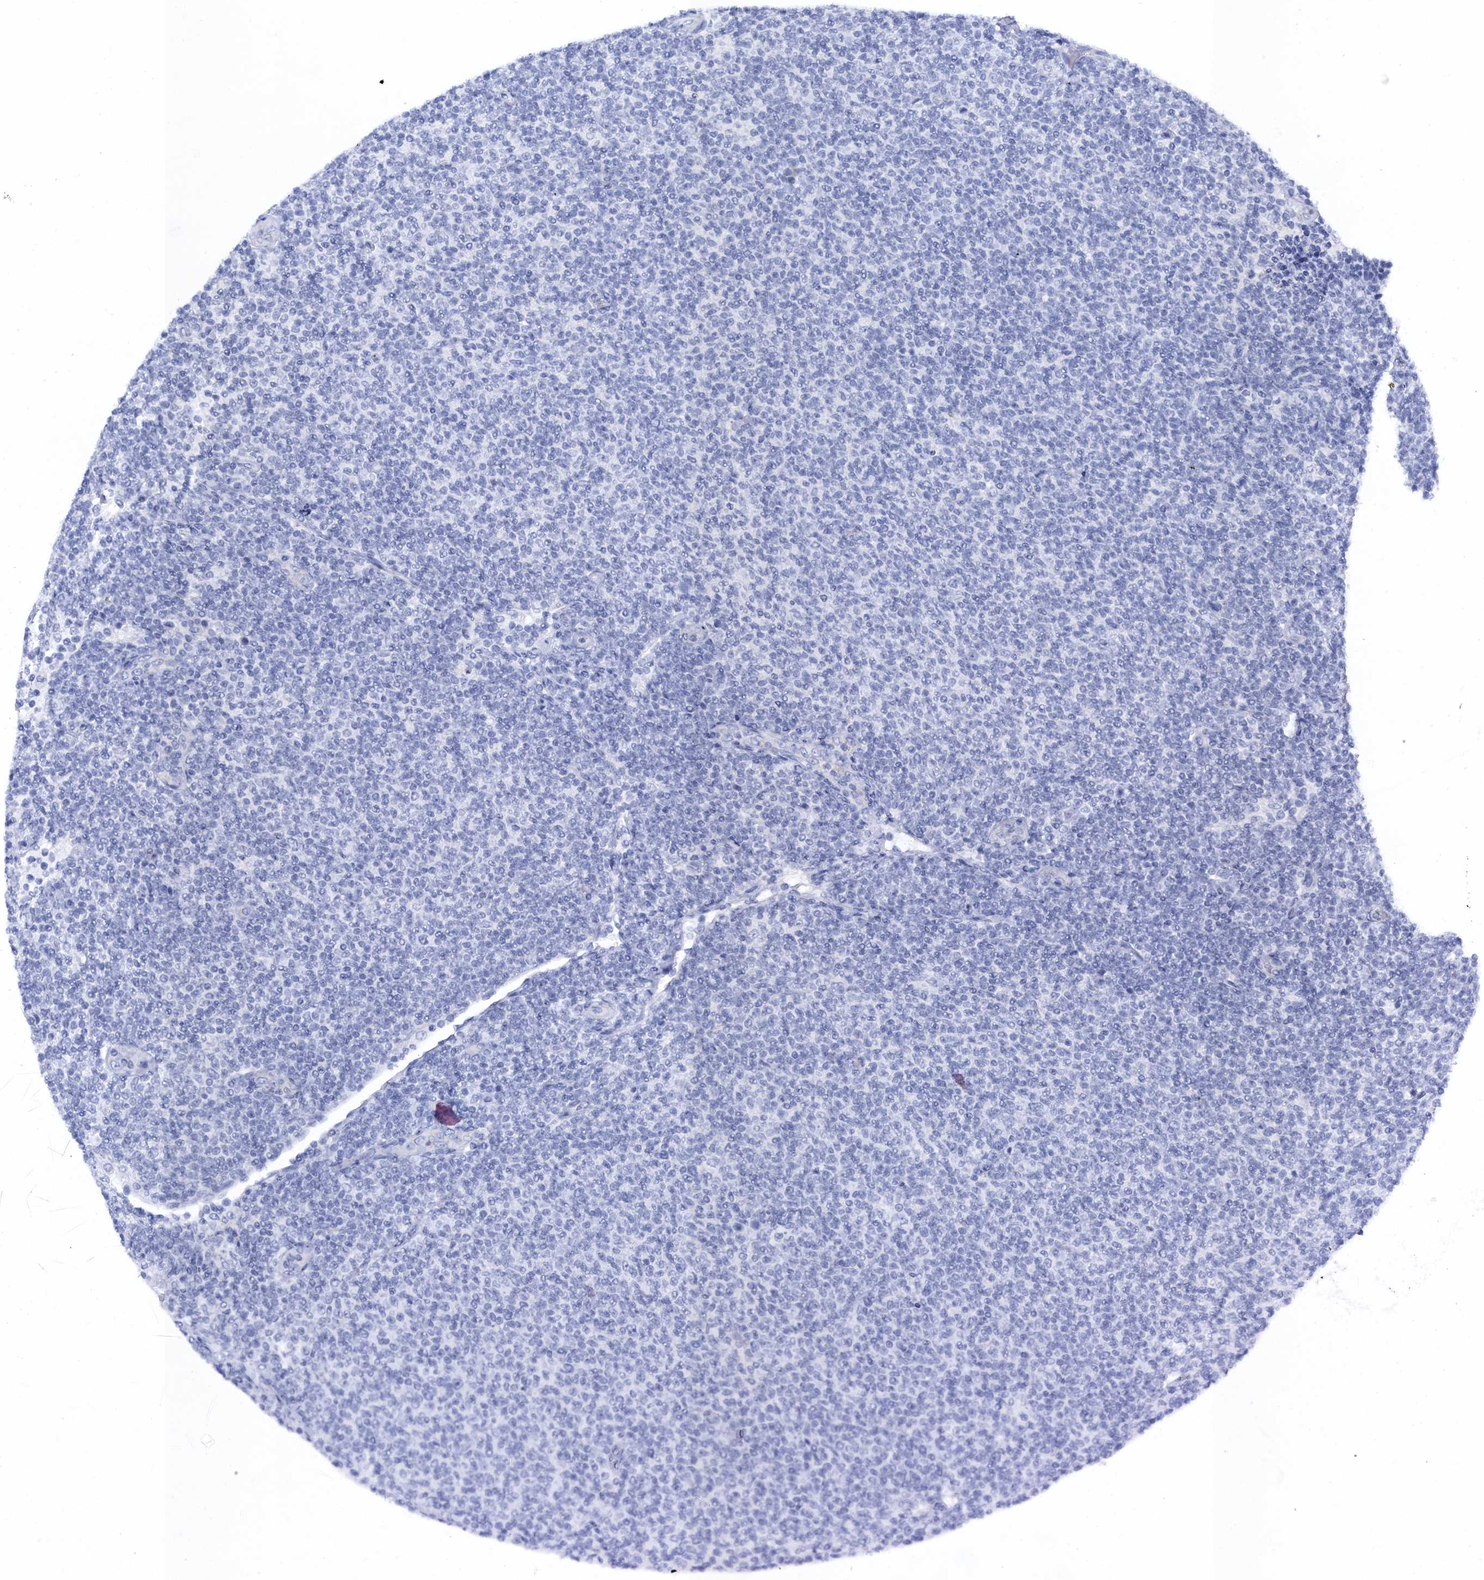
{"staining": {"intensity": "negative", "quantity": "none", "location": "none"}, "tissue": "lymphoma", "cell_type": "Tumor cells", "image_type": "cancer", "snomed": [{"axis": "morphology", "description": "Malignant lymphoma, non-Hodgkin's type, Low grade"}, {"axis": "topography", "description": "Lymph node"}], "caption": "There is no significant positivity in tumor cells of lymphoma.", "gene": "CALML5", "patient": {"sex": "male", "age": 66}}